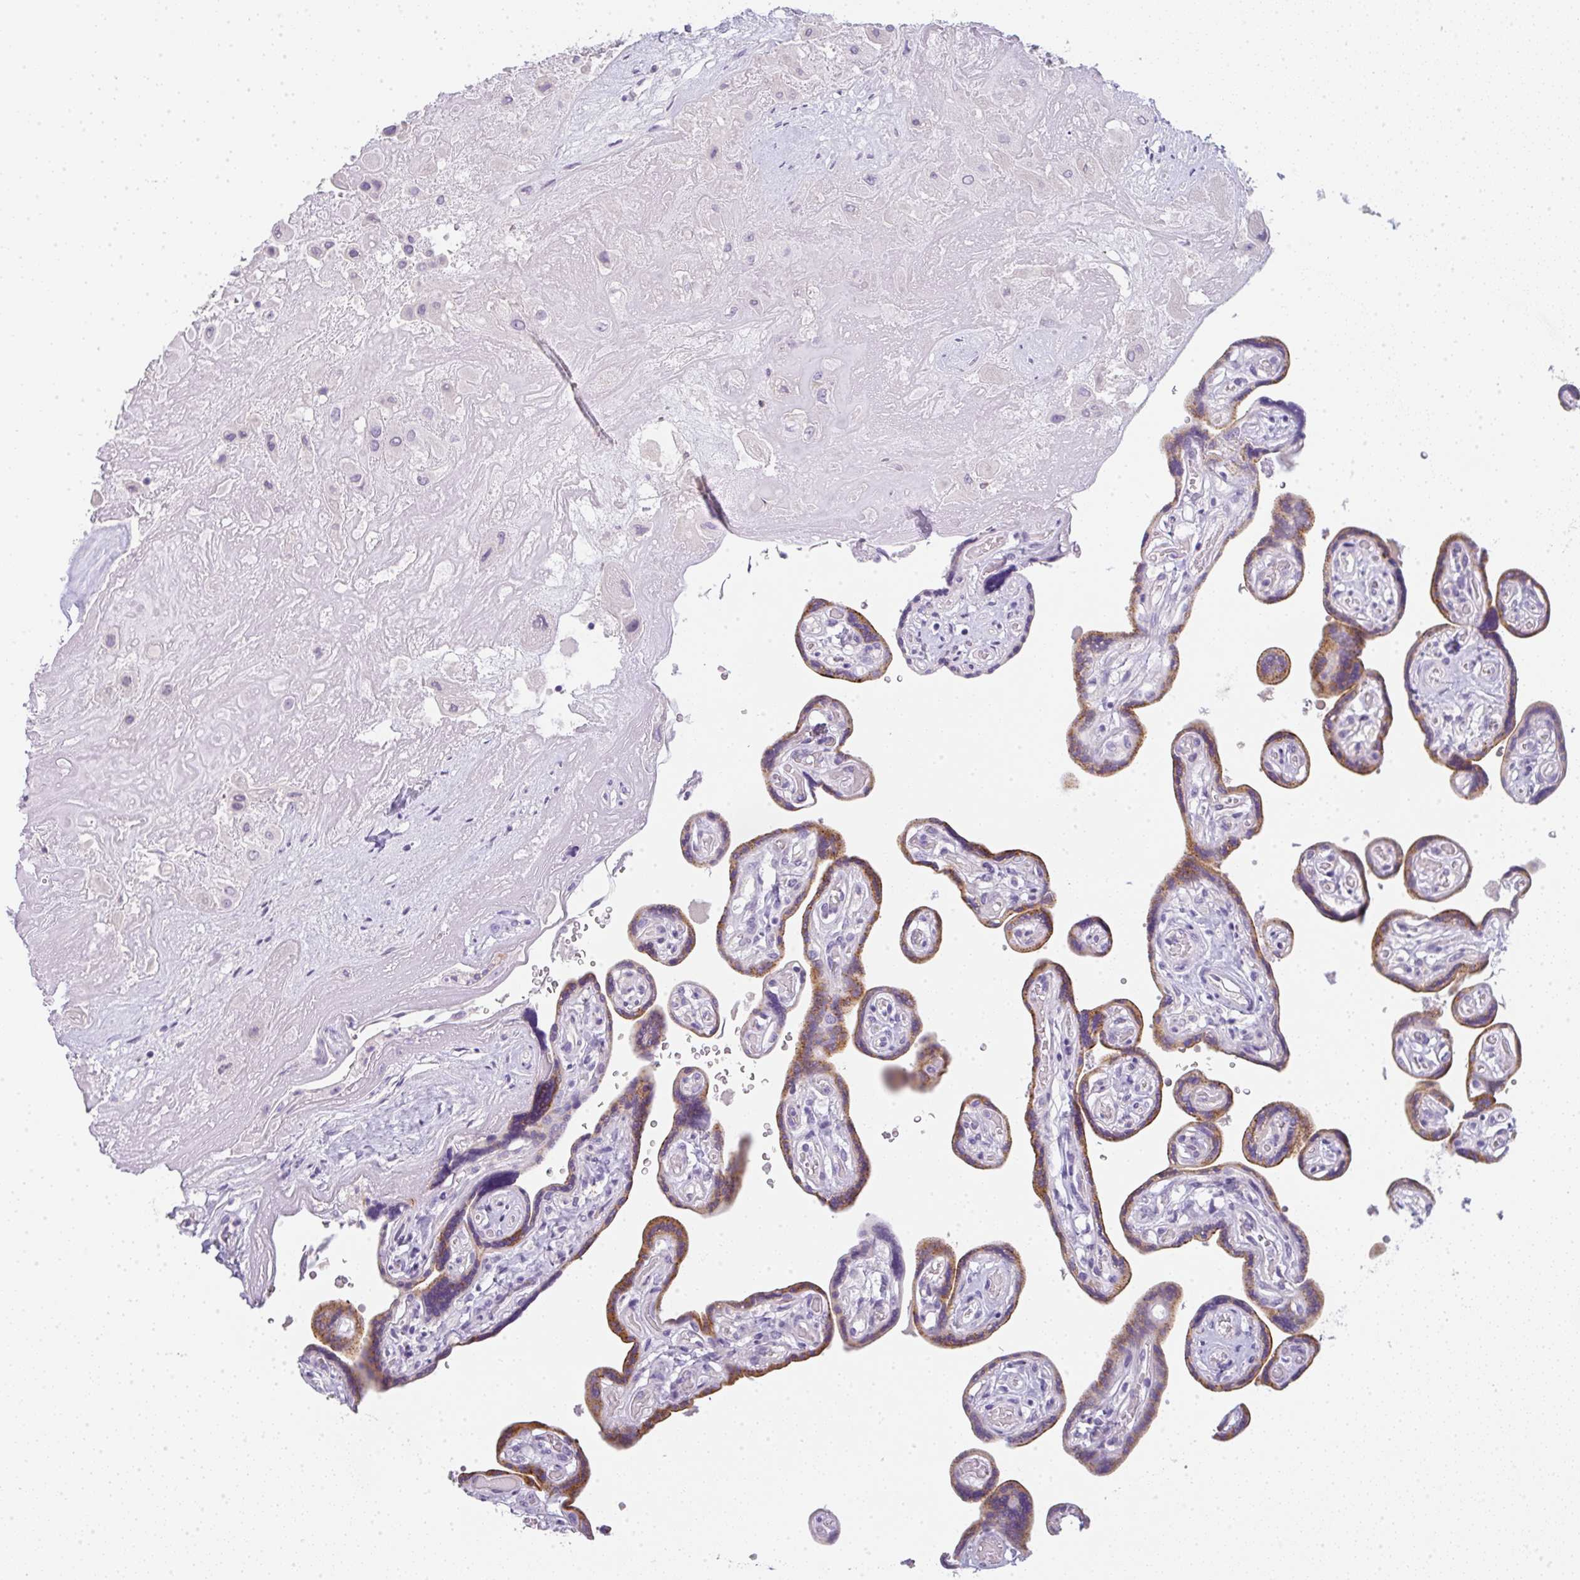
{"staining": {"intensity": "negative", "quantity": "none", "location": "none"}, "tissue": "placenta", "cell_type": "Decidual cells", "image_type": "normal", "snomed": [{"axis": "morphology", "description": "Normal tissue, NOS"}, {"axis": "topography", "description": "Placenta"}], "caption": "Decidual cells show no significant expression in normal placenta. The staining is performed using DAB (3,3'-diaminobenzidine) brown chromogen with nuclei counter-stained in using hematoxylin.", "gene": "LPAR4", "patient": {"sex": "female", "age": 32}}